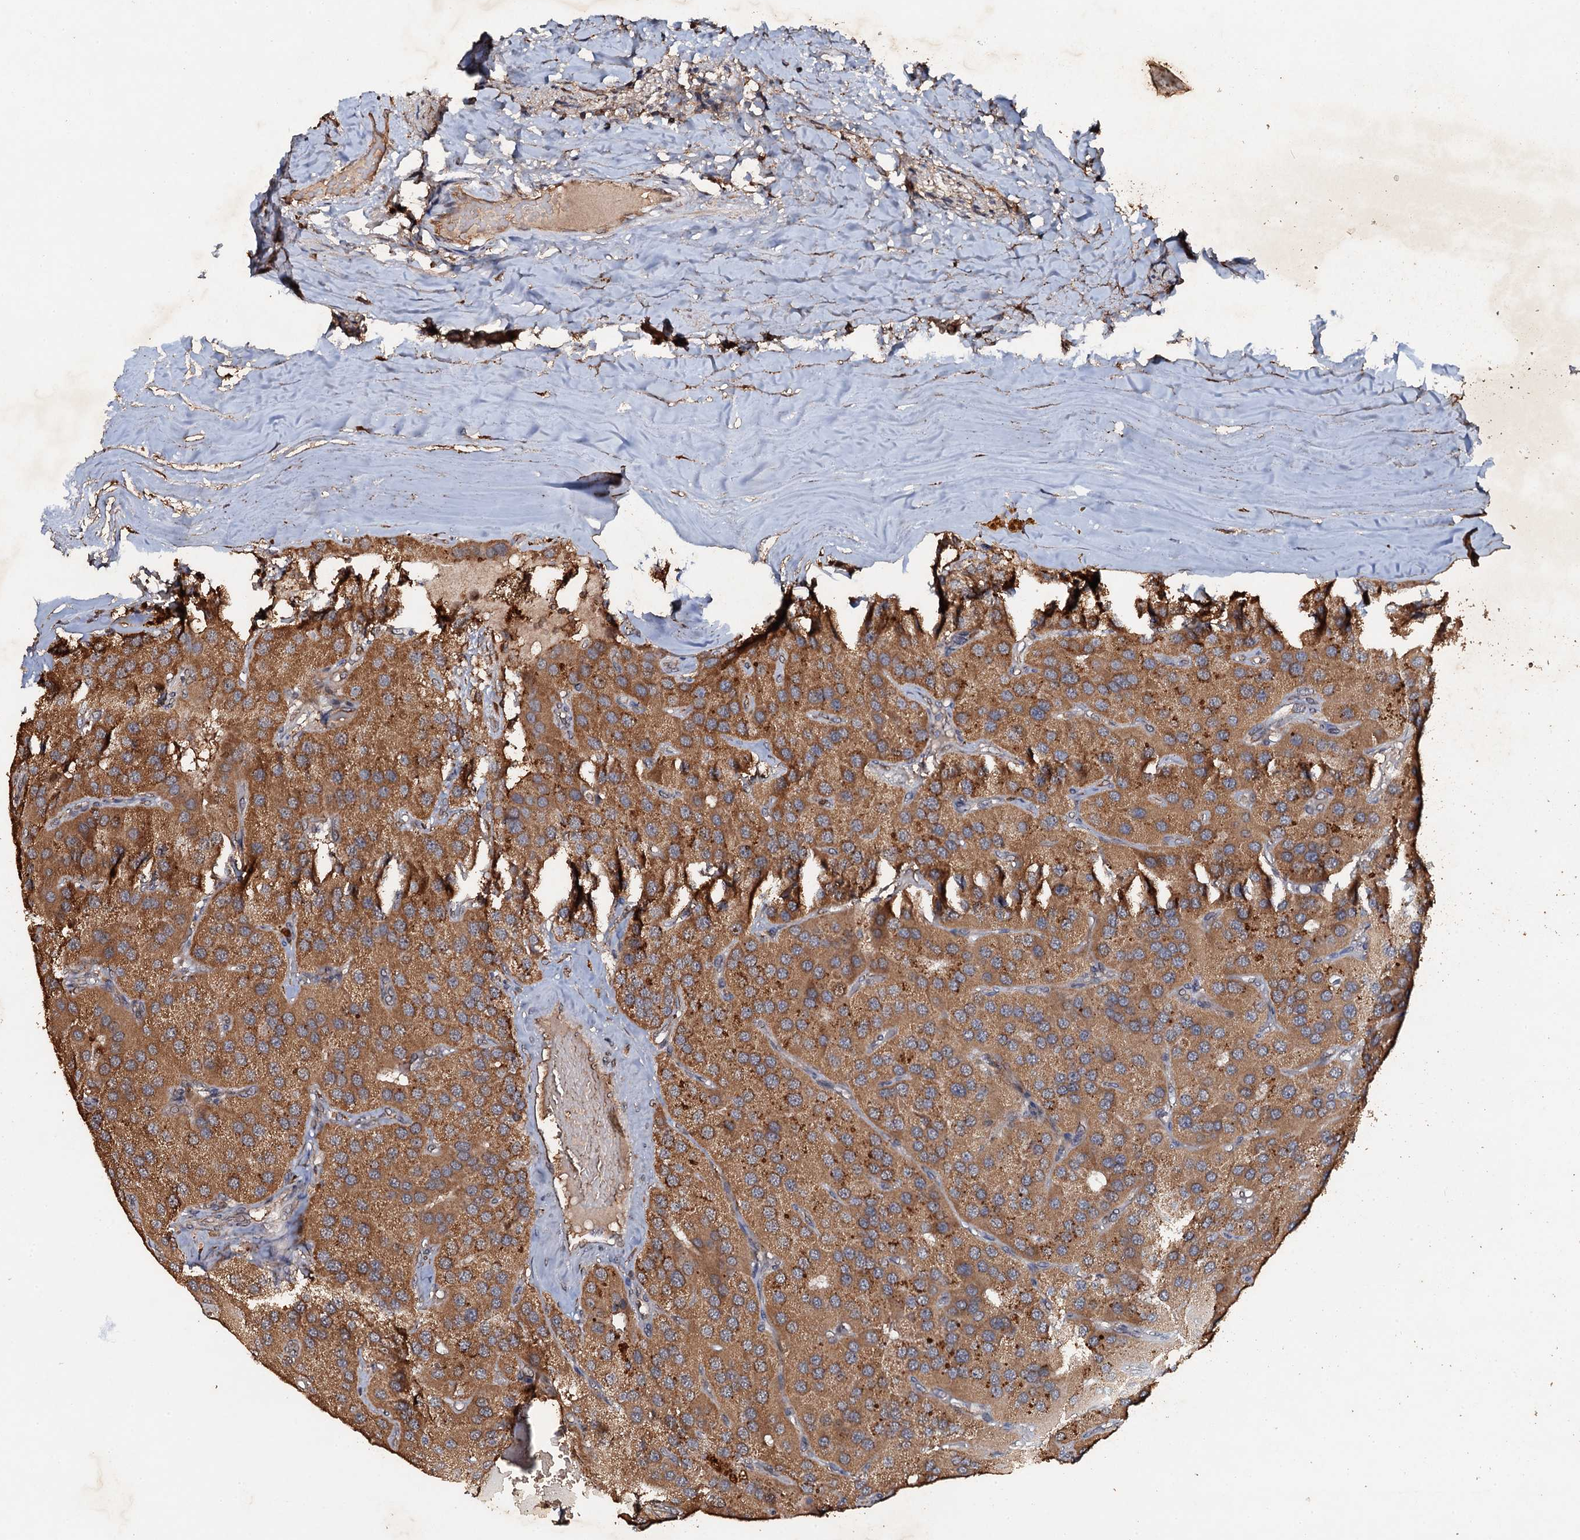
{"staining": {"intensity": "moderate", "quantity": ">75%", "location": "cytoplasmic/membranous"}, "tissue": "parathyroid gland", "cell_type": "Glandular cells", "image_type": "normal", "snomed": [{"axis": "morphology", "description": "Normal tissue, NOS"}, {"axis": "morphology", "description": "Adenoma, NOS"}, {"axis": "topography", "description": "Parathyroid gland"}], "caption": "Normal parathyroid gland was stained to show a protein in brown. There is medium levels of moderate cytoplasmic/membranous positivity in approximately >75% of glandular cells.", "gene": "ADAMTS10", "patient": {"sex": "female", "age": 86}}